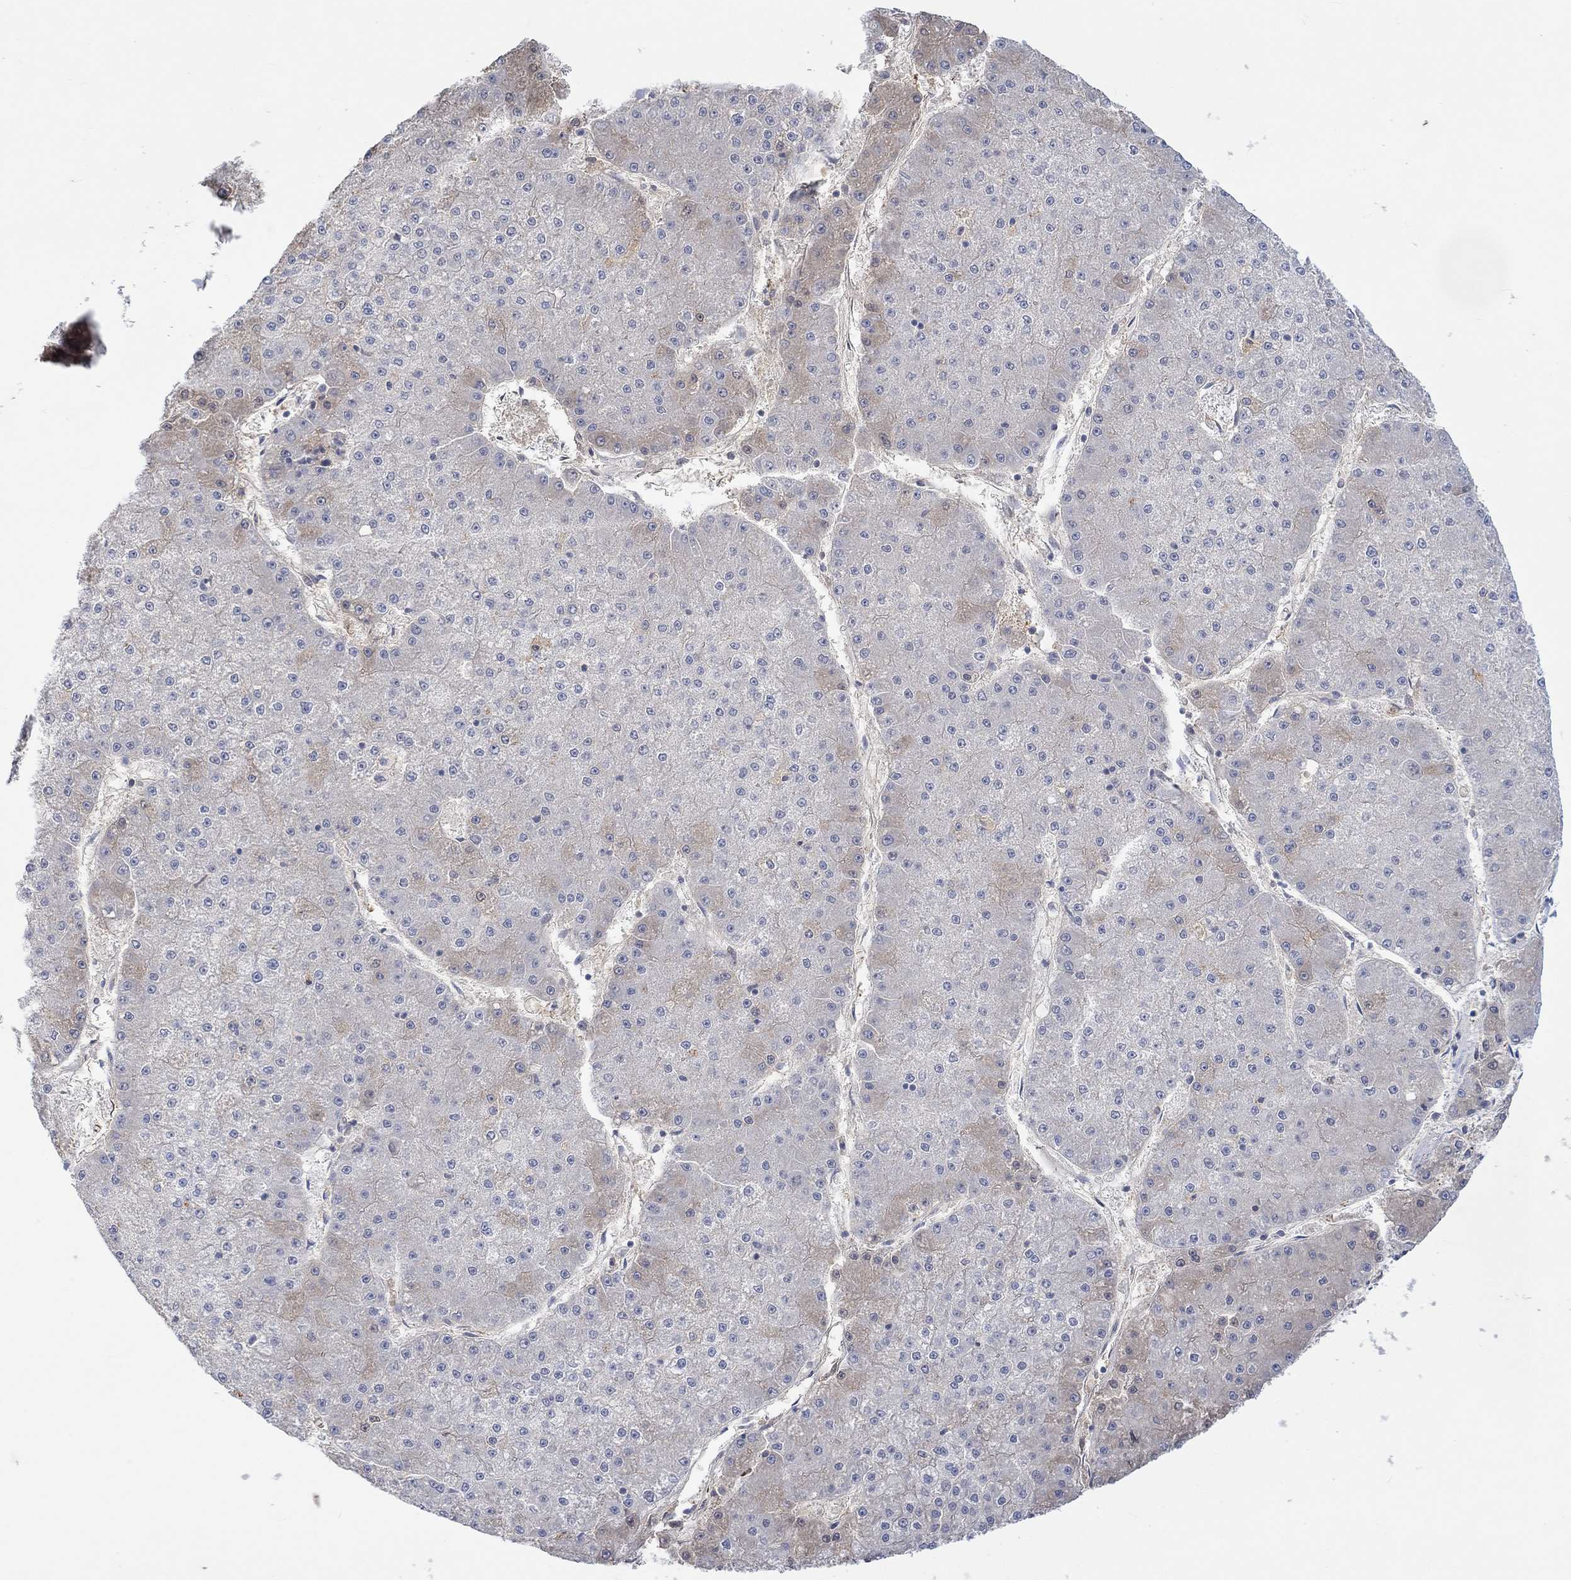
{"staining": {"intensity": "weak", "quantity": "<25%", "location": "cytoplasmic/membranous"}, "tissue": "liver cancer", "cell_type": "Tumor cells", "image_type": "cancer", "snomed": [{"axis": "morphology", "description": "Carcinoma, Hepatocellular, NOS"}, {"axis": "topography", "description": "Liver"}], "caption": "Immunohistochemistry of human liver cancer (hepatocellular carcinoma) exhibits no positivity in tumor cells.", "gene": "MSTN", "patient": {"sex": "male", "age": 73}}